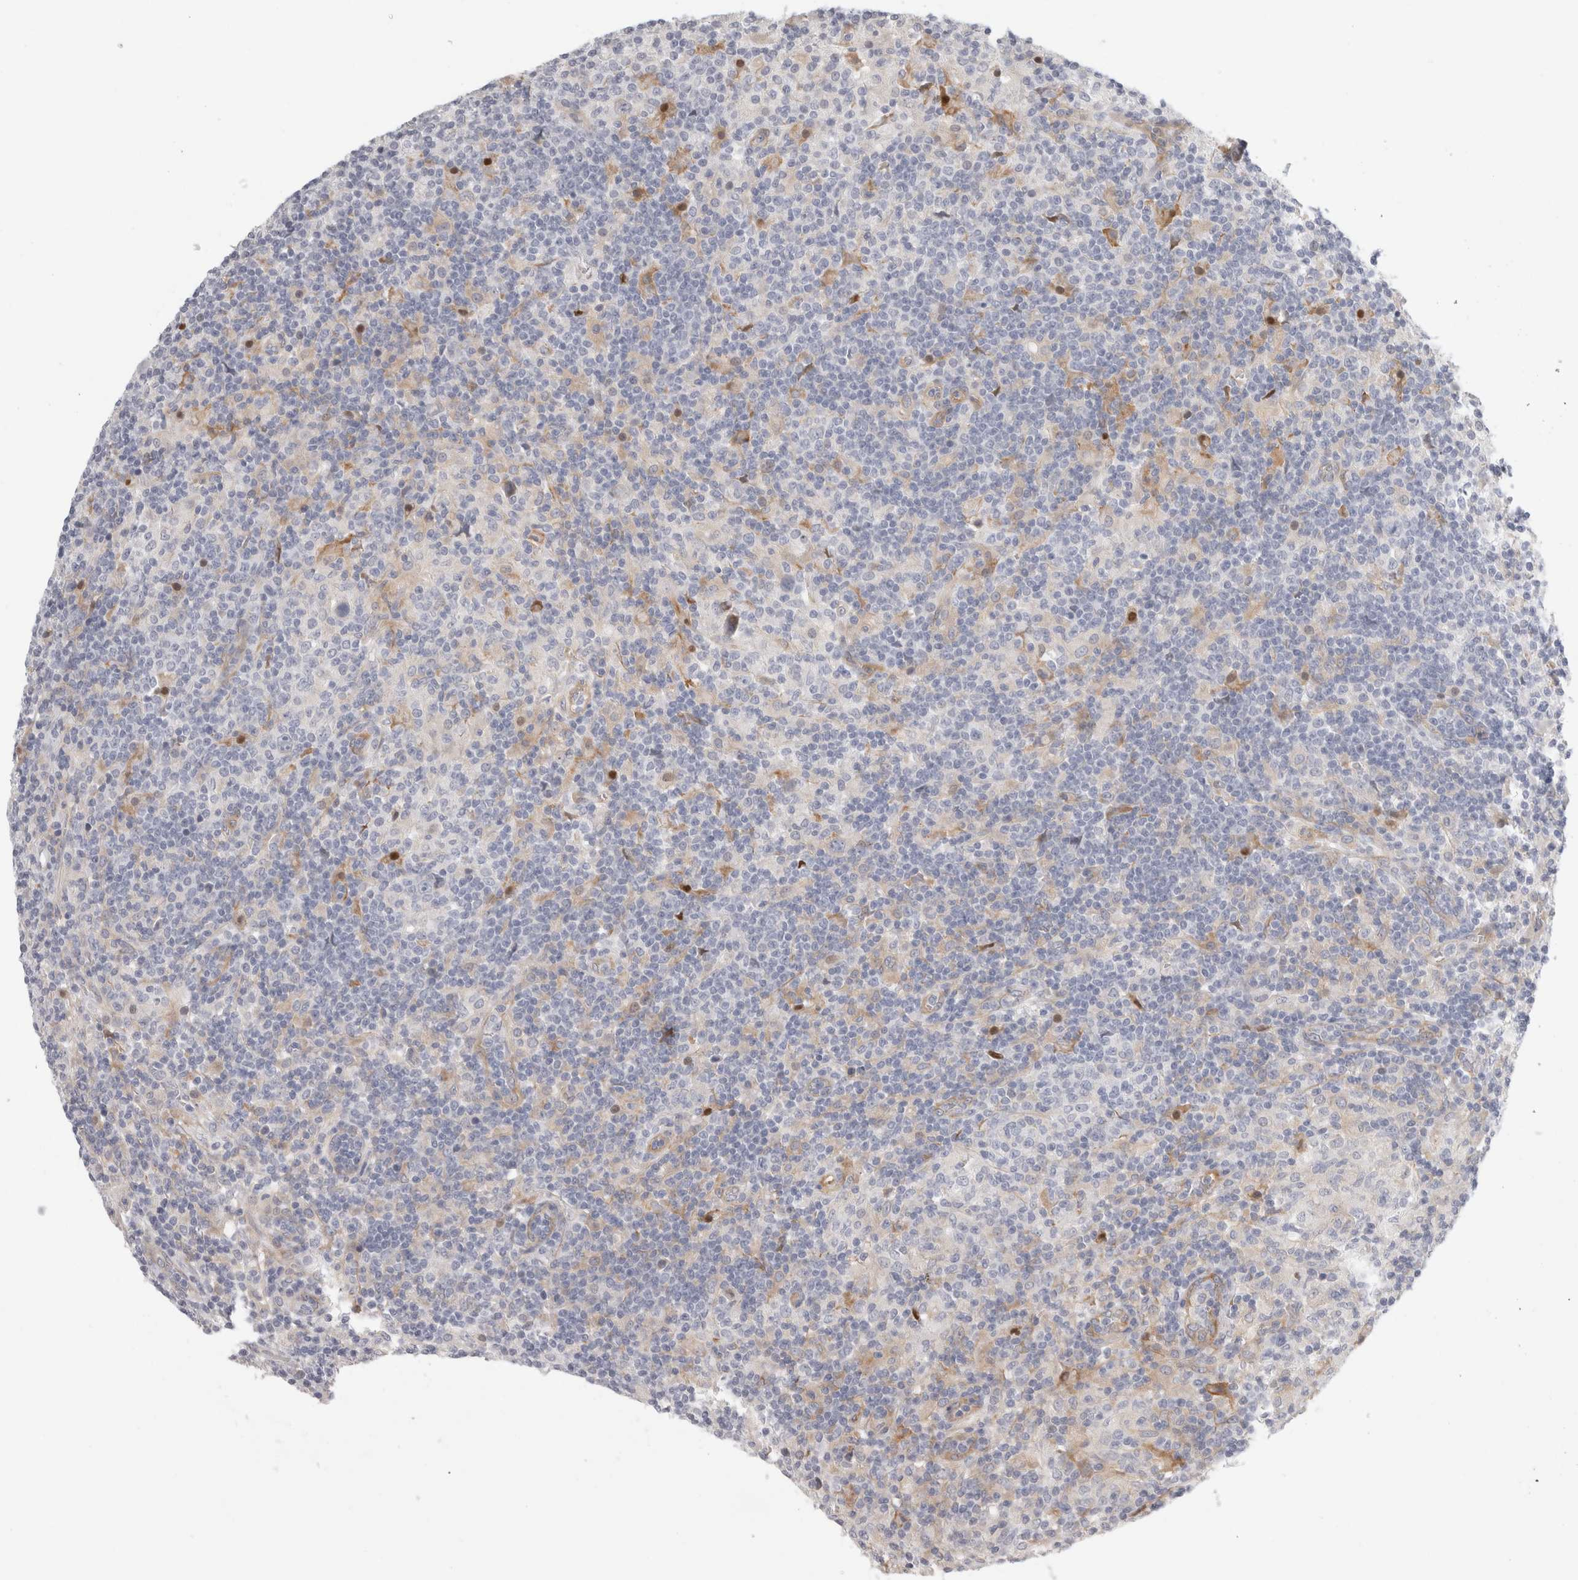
{"staining": {"intensity": "negative", "quantity": "none", "location": "none"}, "tissue": "lymphoma", "cell_type": "Tumor cells", "image_type": "cancer", "snomed": [{"axis": "morphology", "description": "Hodgkin's disease, NOS"}, {"axis": "topography", "description": "Lymph node"}], "caption": "Tumor cells show no significant protein expression in lymphoma.", "gene": "FBLIM1", "patient": {"sex": "male", "age": 70}}